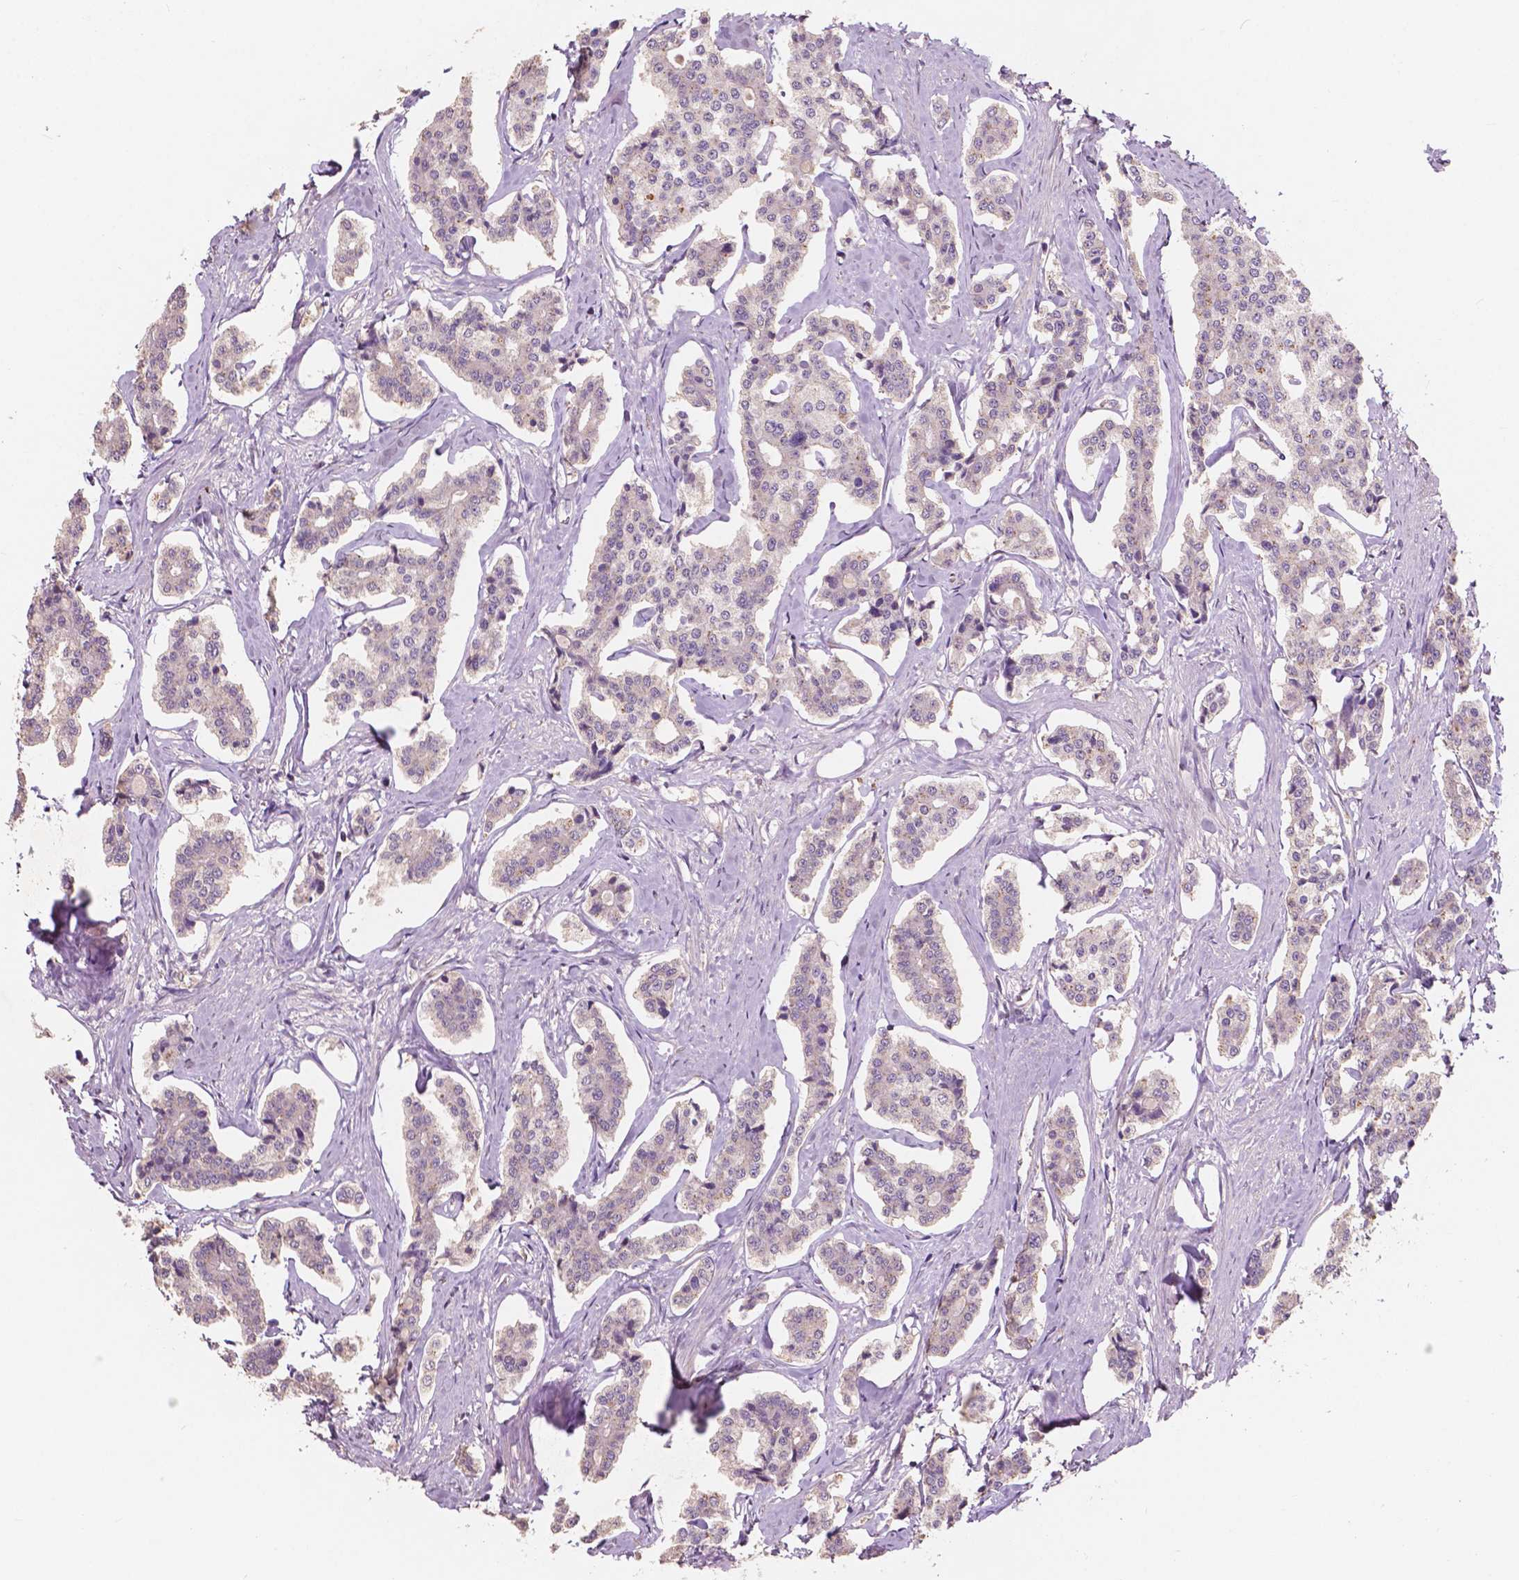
{"staining": {"intensity": "weak", "quantity": "<25%", "location": "cytoplasmic/membranous"}, "tissue": "carcinoid", "cell_type": "Tumor cells", "image_type": "cancer", "snomed": [{"axis": "morphology", "description": "Carcinoid, malignant, NOS"}, {"axis": "topography", "description": "Small intestine"}], "caption": "High power microscopy photomicrograph of an IHC image of carcinoid, revealing no significant expression in tumor cells.", "gene": "CHPT1", "patient": {"sex": "female", "age": 65}}